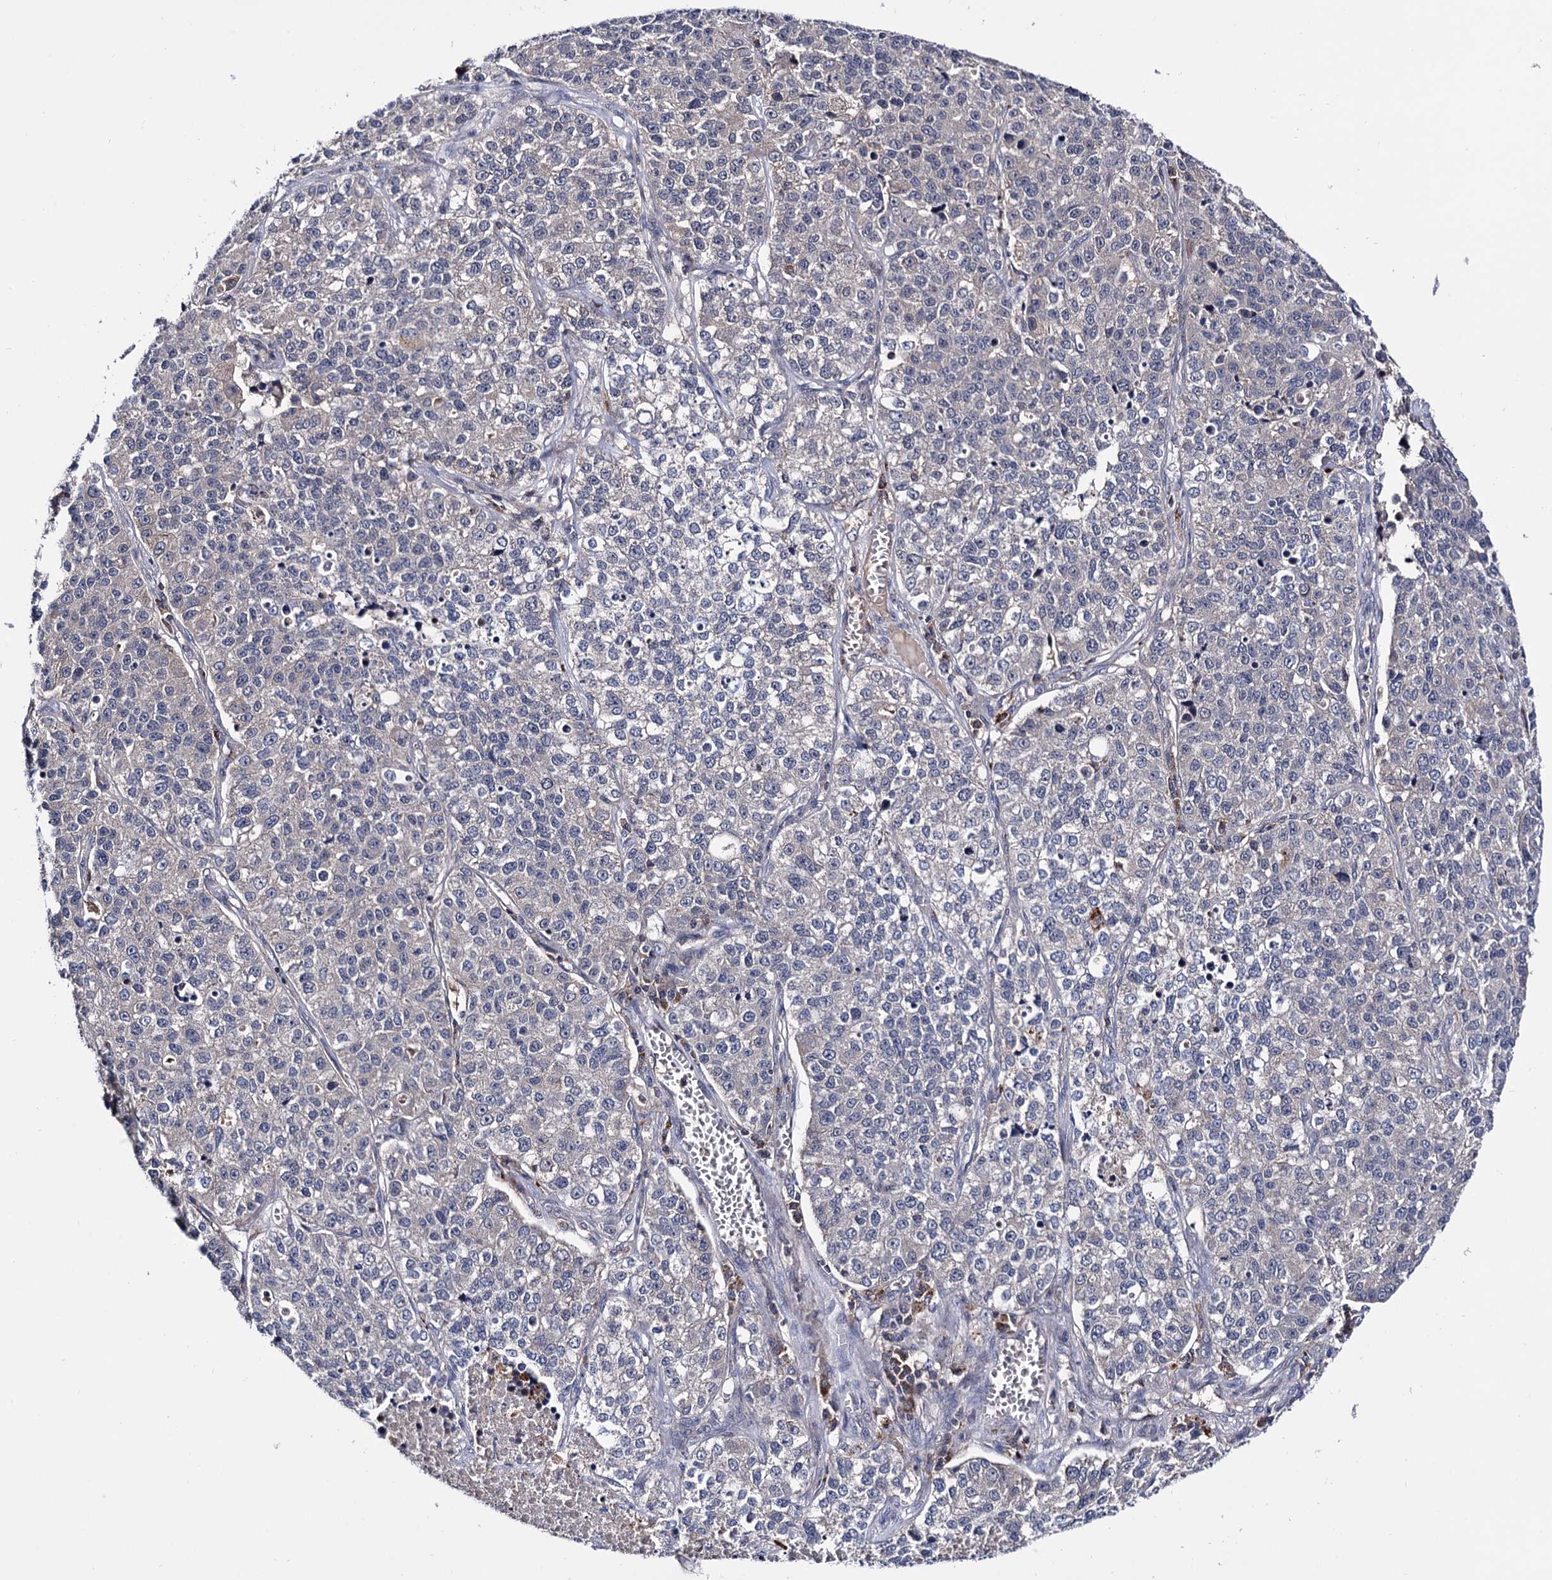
{"staining": {"intensity": "negative", "quantity": "none", "location": "none"}, "tissue": "lung cancer", "cell_type": "Tumor cells", "image_type": "cancer", "snomed": [{"axis": "morphology", "description": "Adenocarcinoma, NOS"}, {"axis": "topography", "description": "Lung"}], "caption": "DAB (3,3'-diaminobenzidine) immunohistochemical staining of lung cancer (adenocarcinoma) demonstrates no significant staining in tumor cells.", "gene": "MICAL2", "patient": {"sex": "male", "age": 49}}